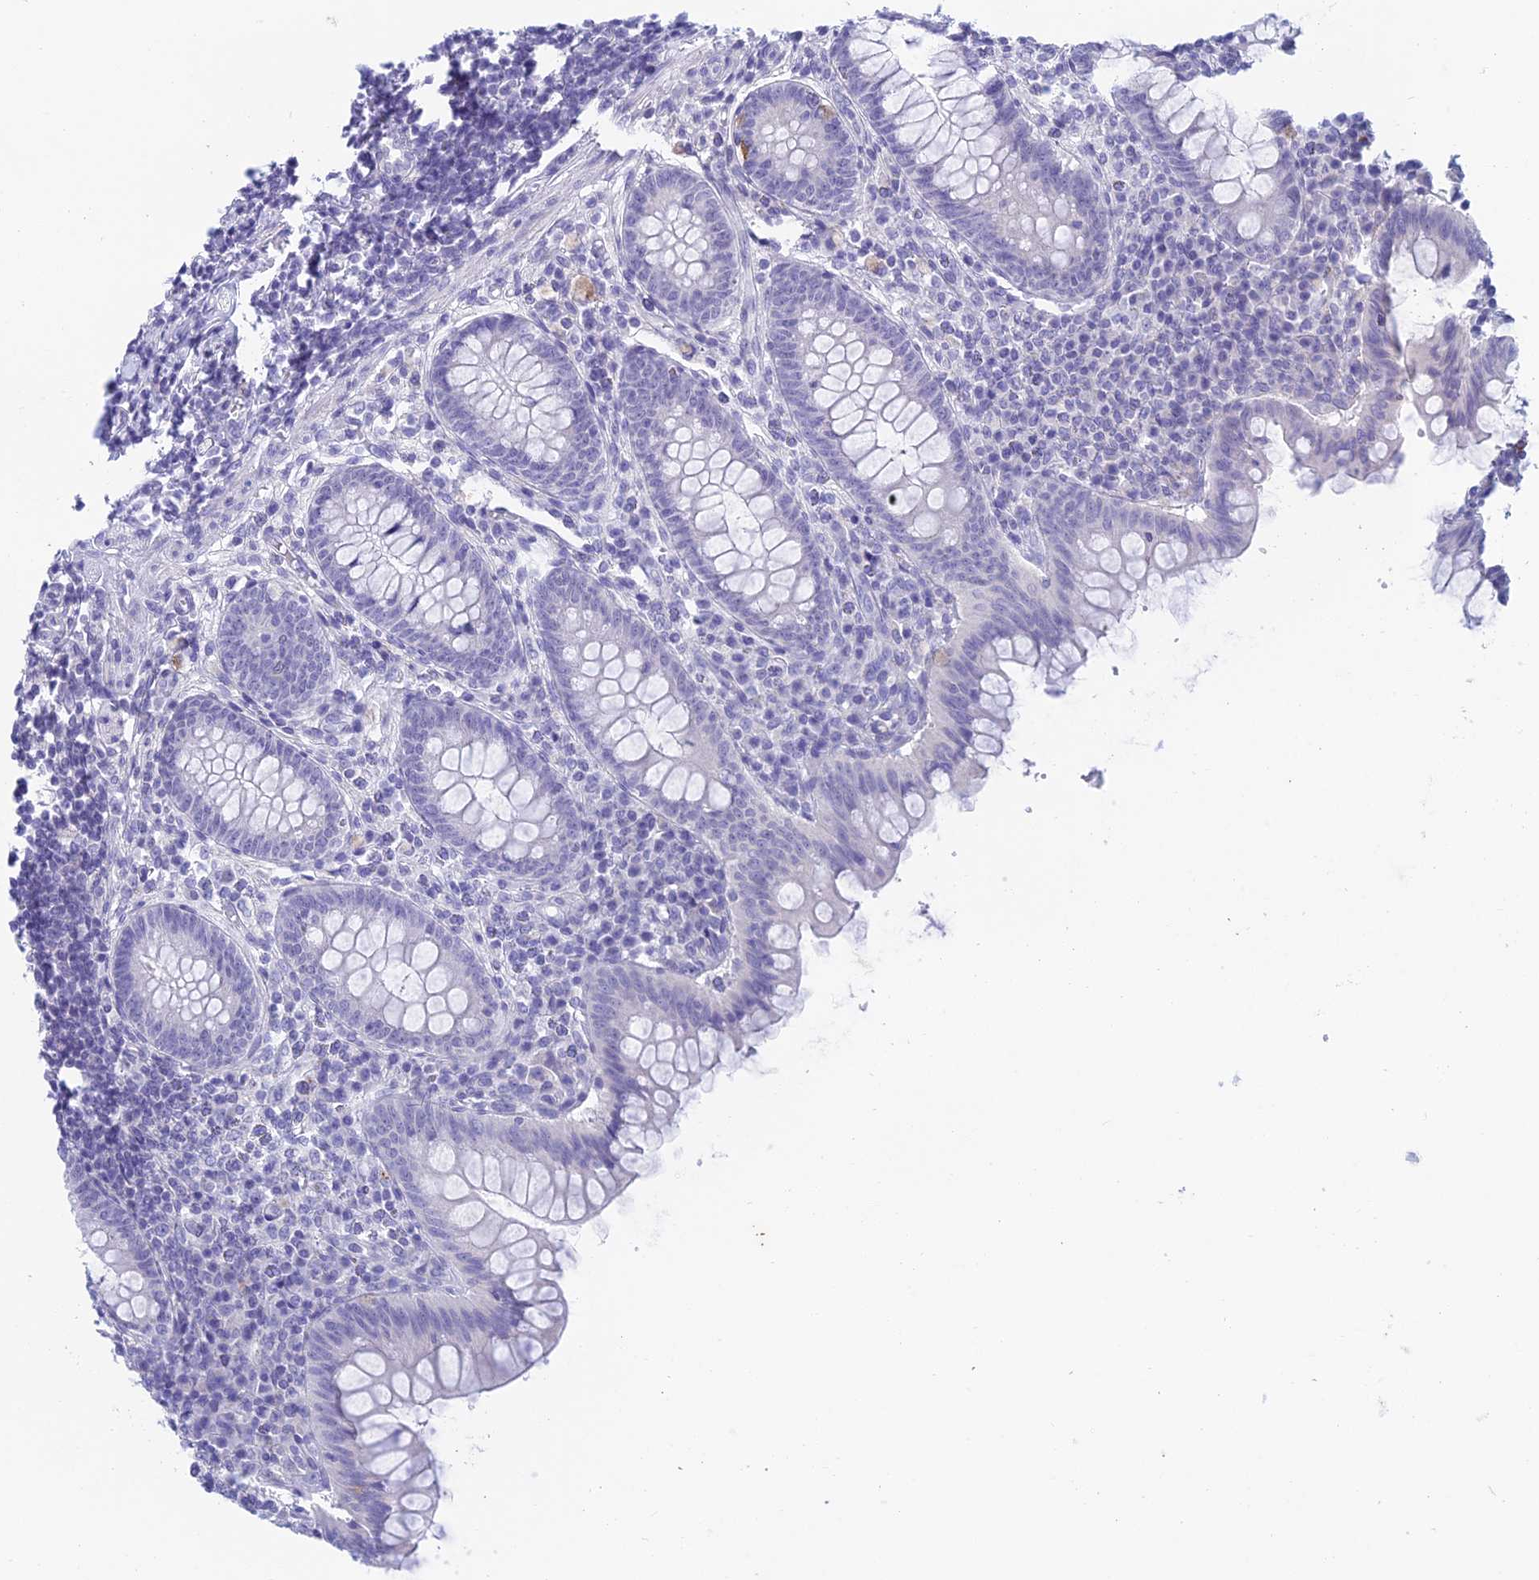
{"staining": {"intensity": "negative", "quantity": "none", "location": "none"}, "tissue": "stomach", "cell_type": "Glandular cells", "image_type": "normal", "snomed": [{"axis": "morphology", "description": "Normal tissue, NOS"}, {"axis": "topography", "description": "Stomach, upper"}, {"axis": "topography", "description": "Stomach"}], "caption": "There is no significant staining in glandular cells of stomach. (Brightfield microscopy of DAB (3,3'-diaminobenzidine) immunohistochemistry at high magnification).", "gene": "TMEM161B", "patient": {"sex": "male", "age": 47}}